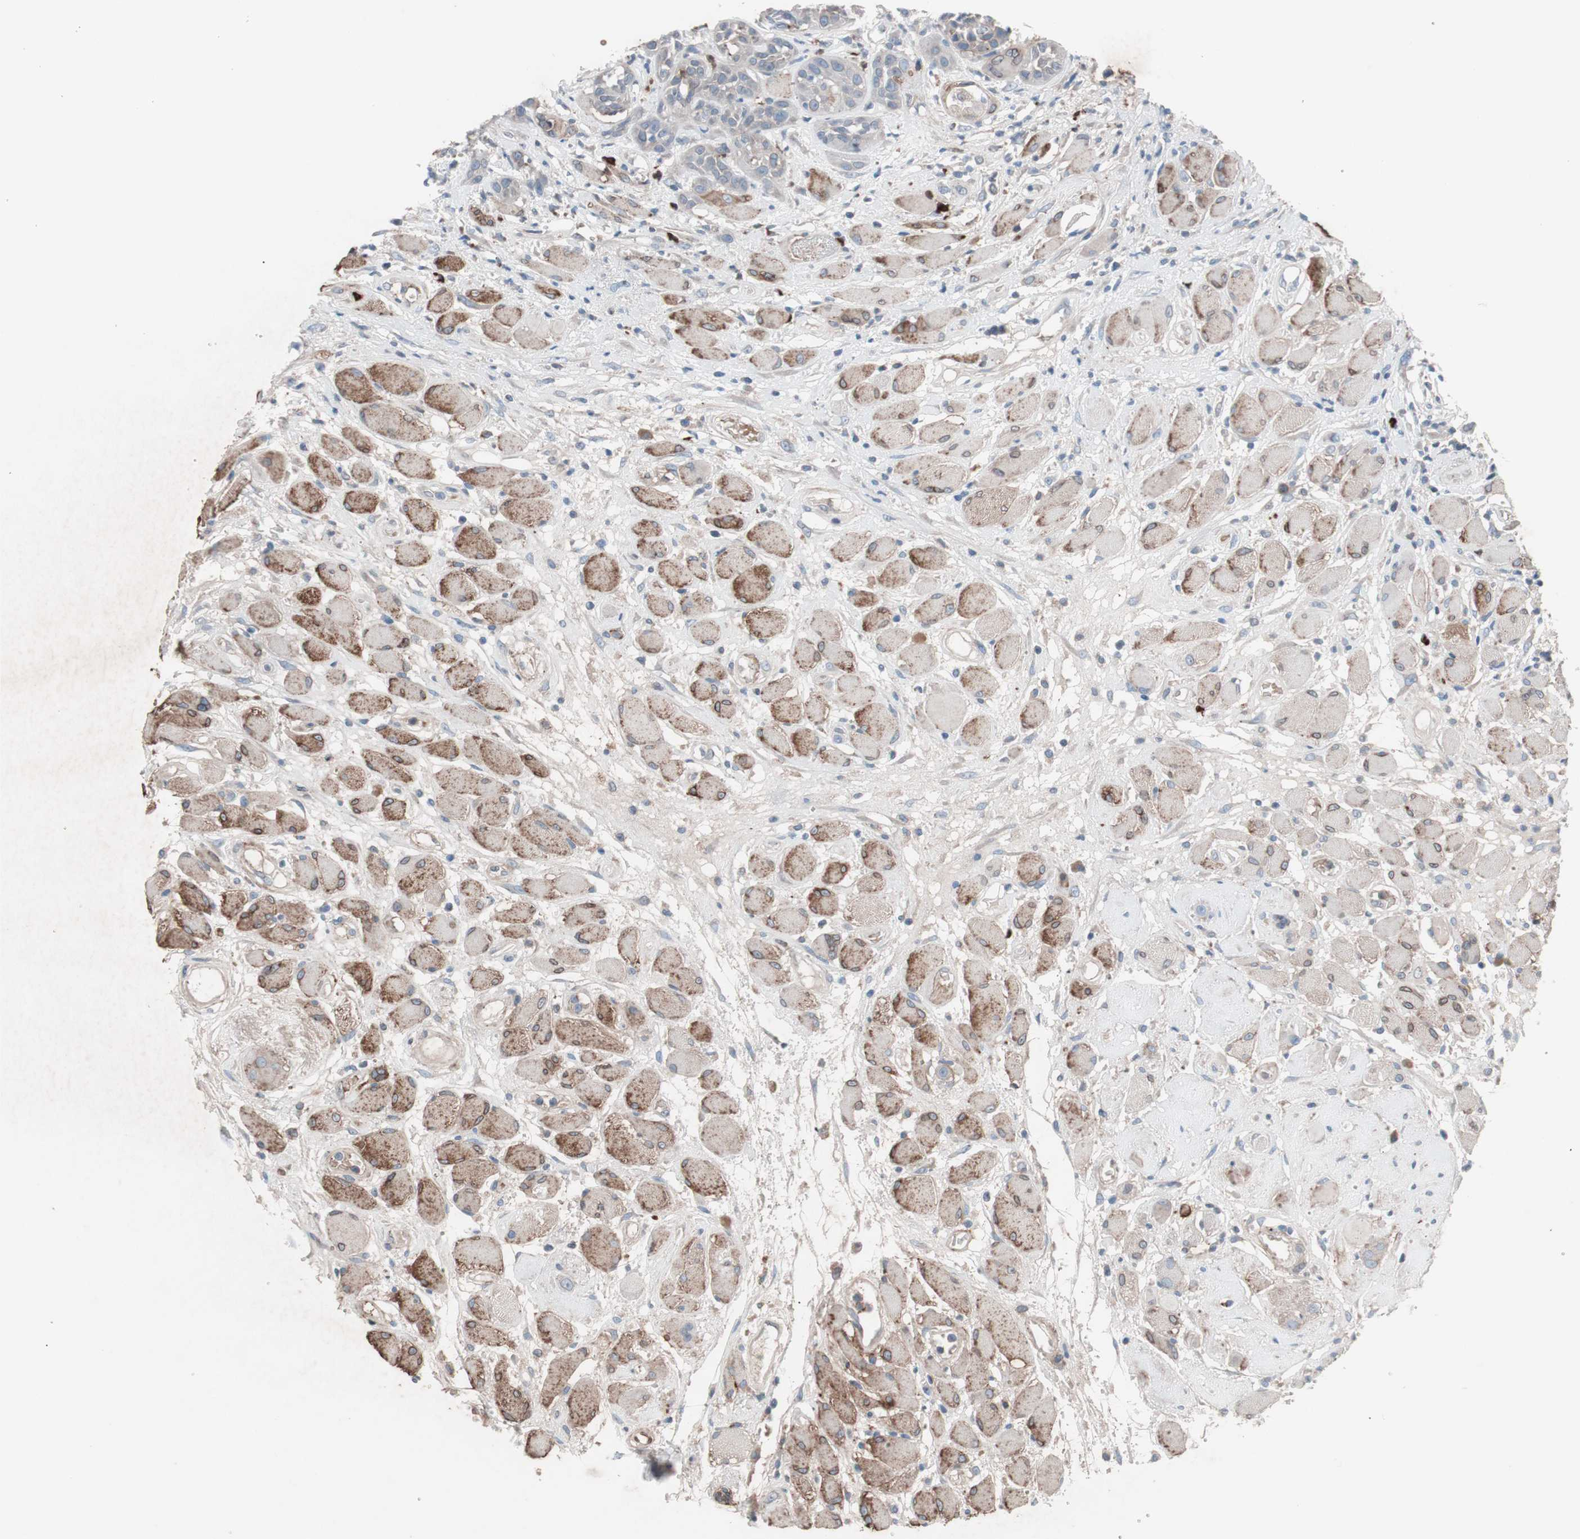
{"staining": {"intensity": "weak", "quantity": "<25%", "location": "cytoplasmic/membranous"}, "tissue": "head and neck cancer", "cell_type": "Tumor cells", "image_type": "cancer", "snomed": [{"axis": "morphology", "description": "Squamous cell carcinoma, NOS"}, {"axis": "topography", "description": "Head-Neck"}], "caption": "Immunohistochemistry (IHC) of head and neck cancer demonstrates no expression in tumor cells. Nuclei are stained in blue.", "gene": "GRB7", "patient": {"sex": "male", "age": 62}}